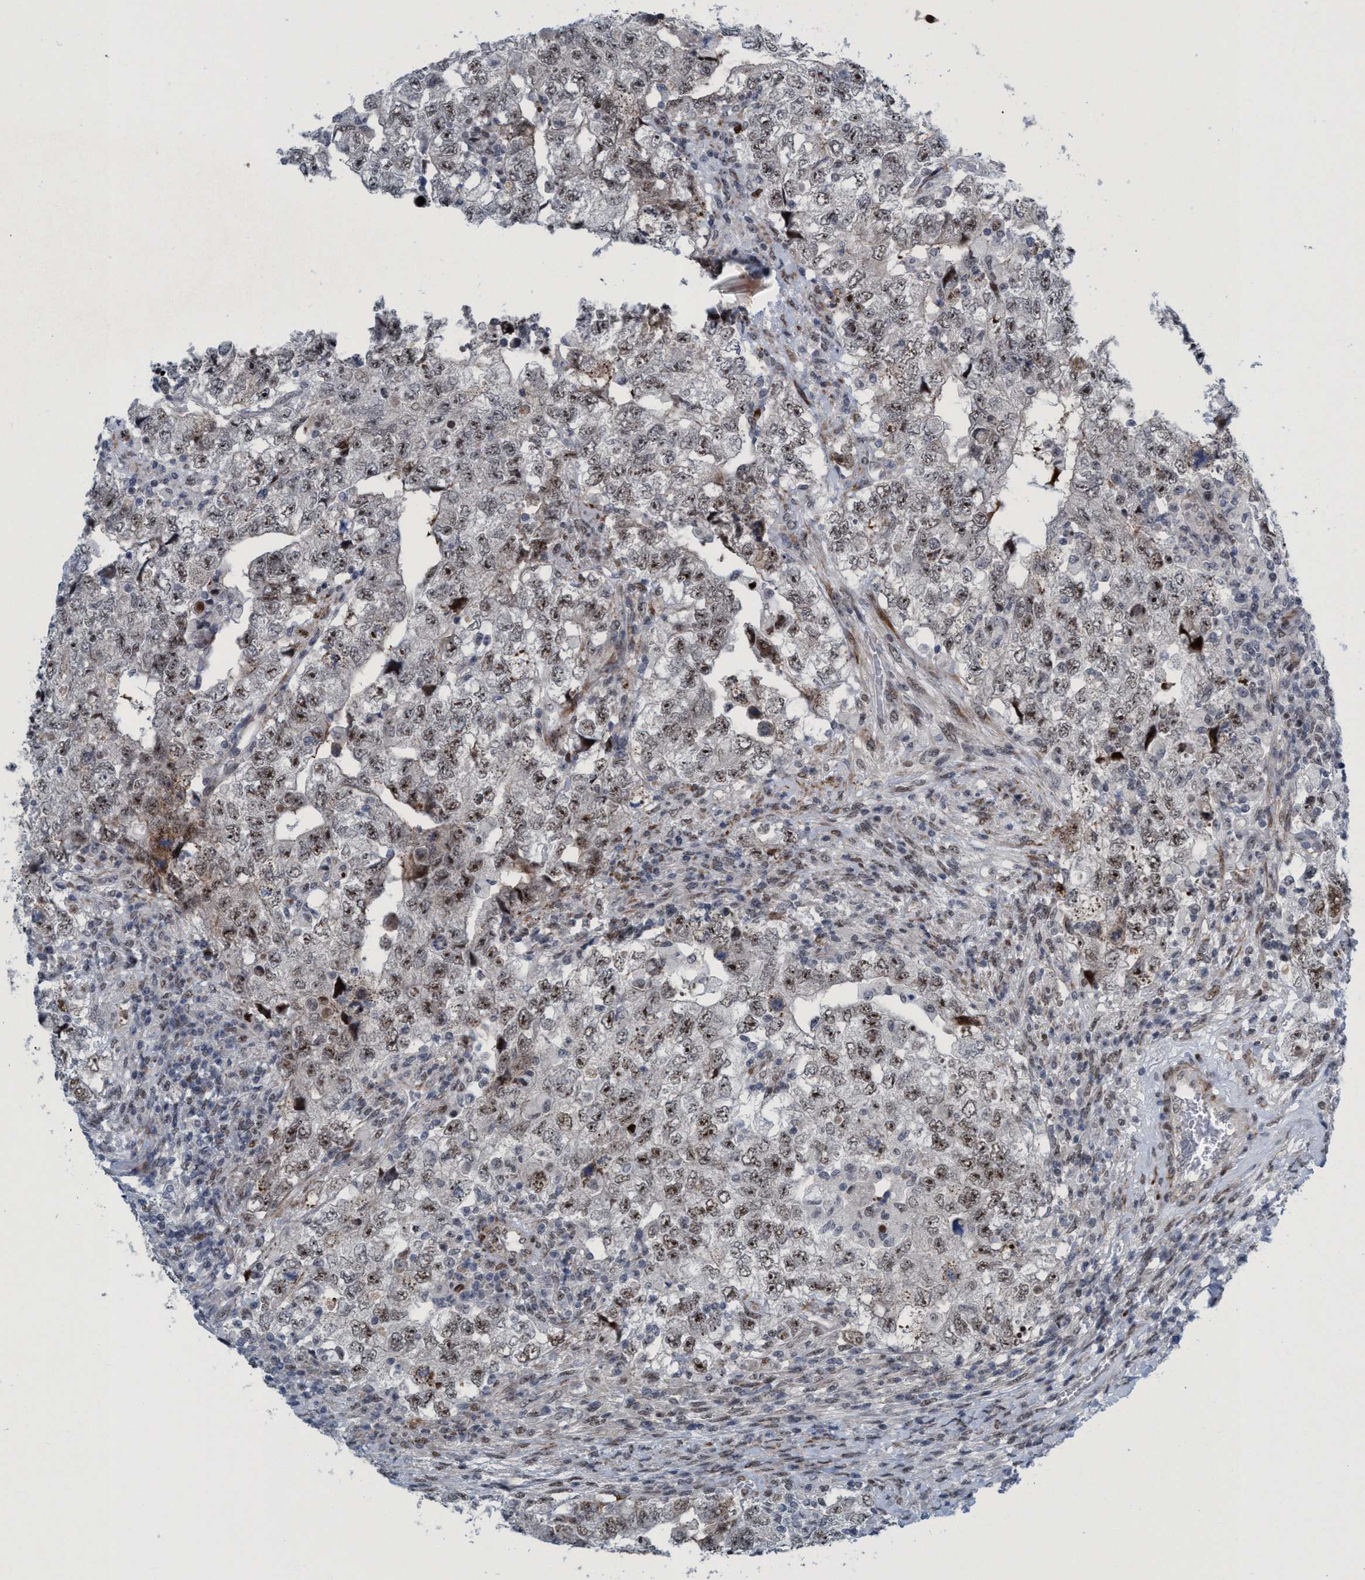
{"staining": {"intensity": "weak", "quantity": ">75%", "location": "nuclear"}, "tissue": "testis cancer", "cell_type": "Tumor cells", "image_type": "cancer", "snomed": [{"axis": "morphology", "description": "Carcinoma, Embryonal, NOS"}, {"axis": "topography", "description": "Testis"}], "caption": "A low amount of weak nuclear positivity is seen in approximately >75% of tumor cells in testis cancer (embryonal carcinoma) tissue.", "gene": "CWC27", "patient": {"sex": "male", "age": 36}}